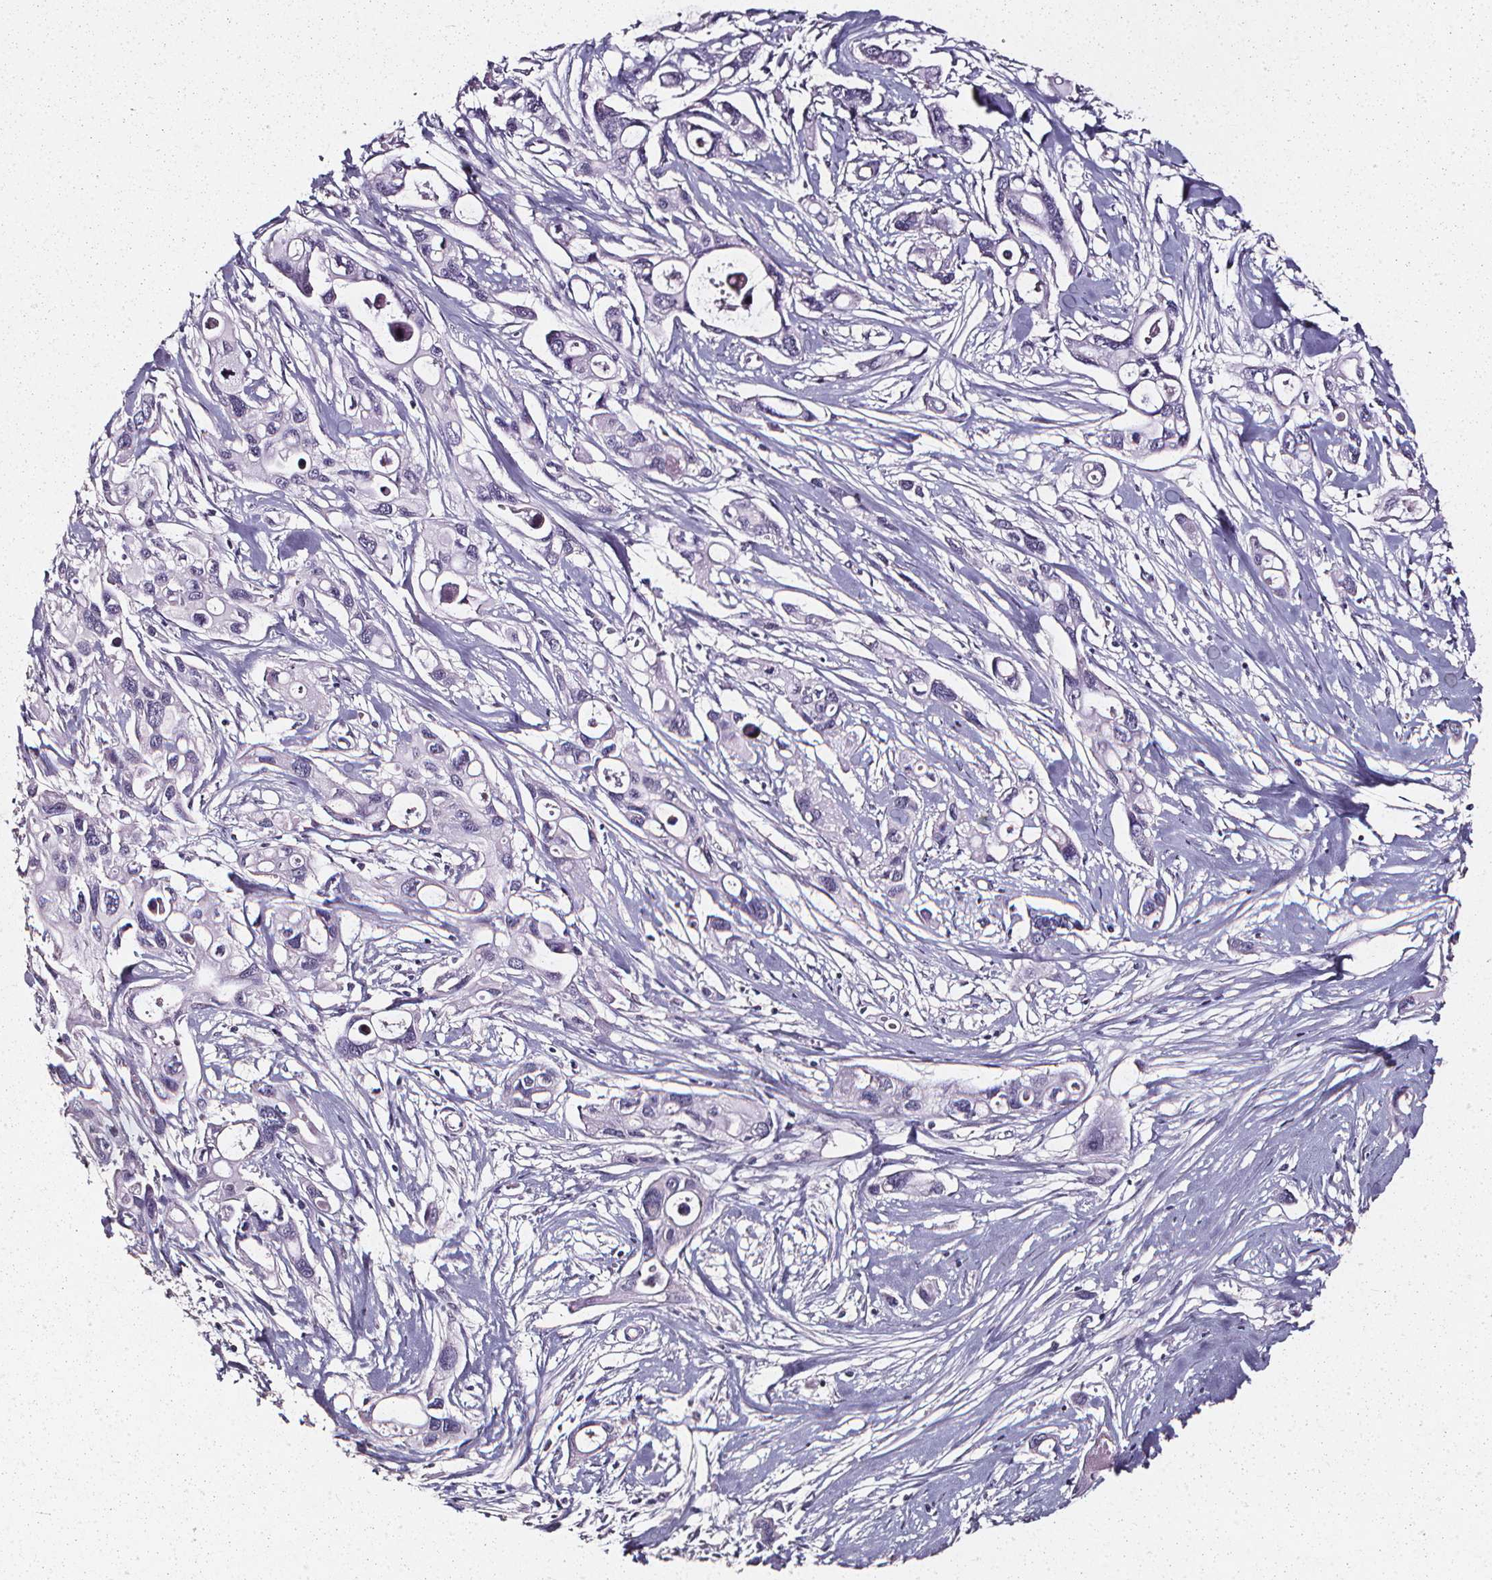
{"staining": {"intensity": "negative", "quantity": "none", "location": "none"}, "tissue": "pancreatic cancer", "cell_type": "Tumor cells", "image_type": "cancer", "snomed": [{"axis": "morphology", "description": "Adenocarcinoma, NOS"}, {"axis": "topography", "description": "Pancreas"}], "caption": "Immunohistochemistry (IHC) micrograph of human pancreatic cancer stained for a protein (brown), which displays no staining in tumor cells.", "gene": "DEFA5", "patient": {"sex": "male", "age": 60}}